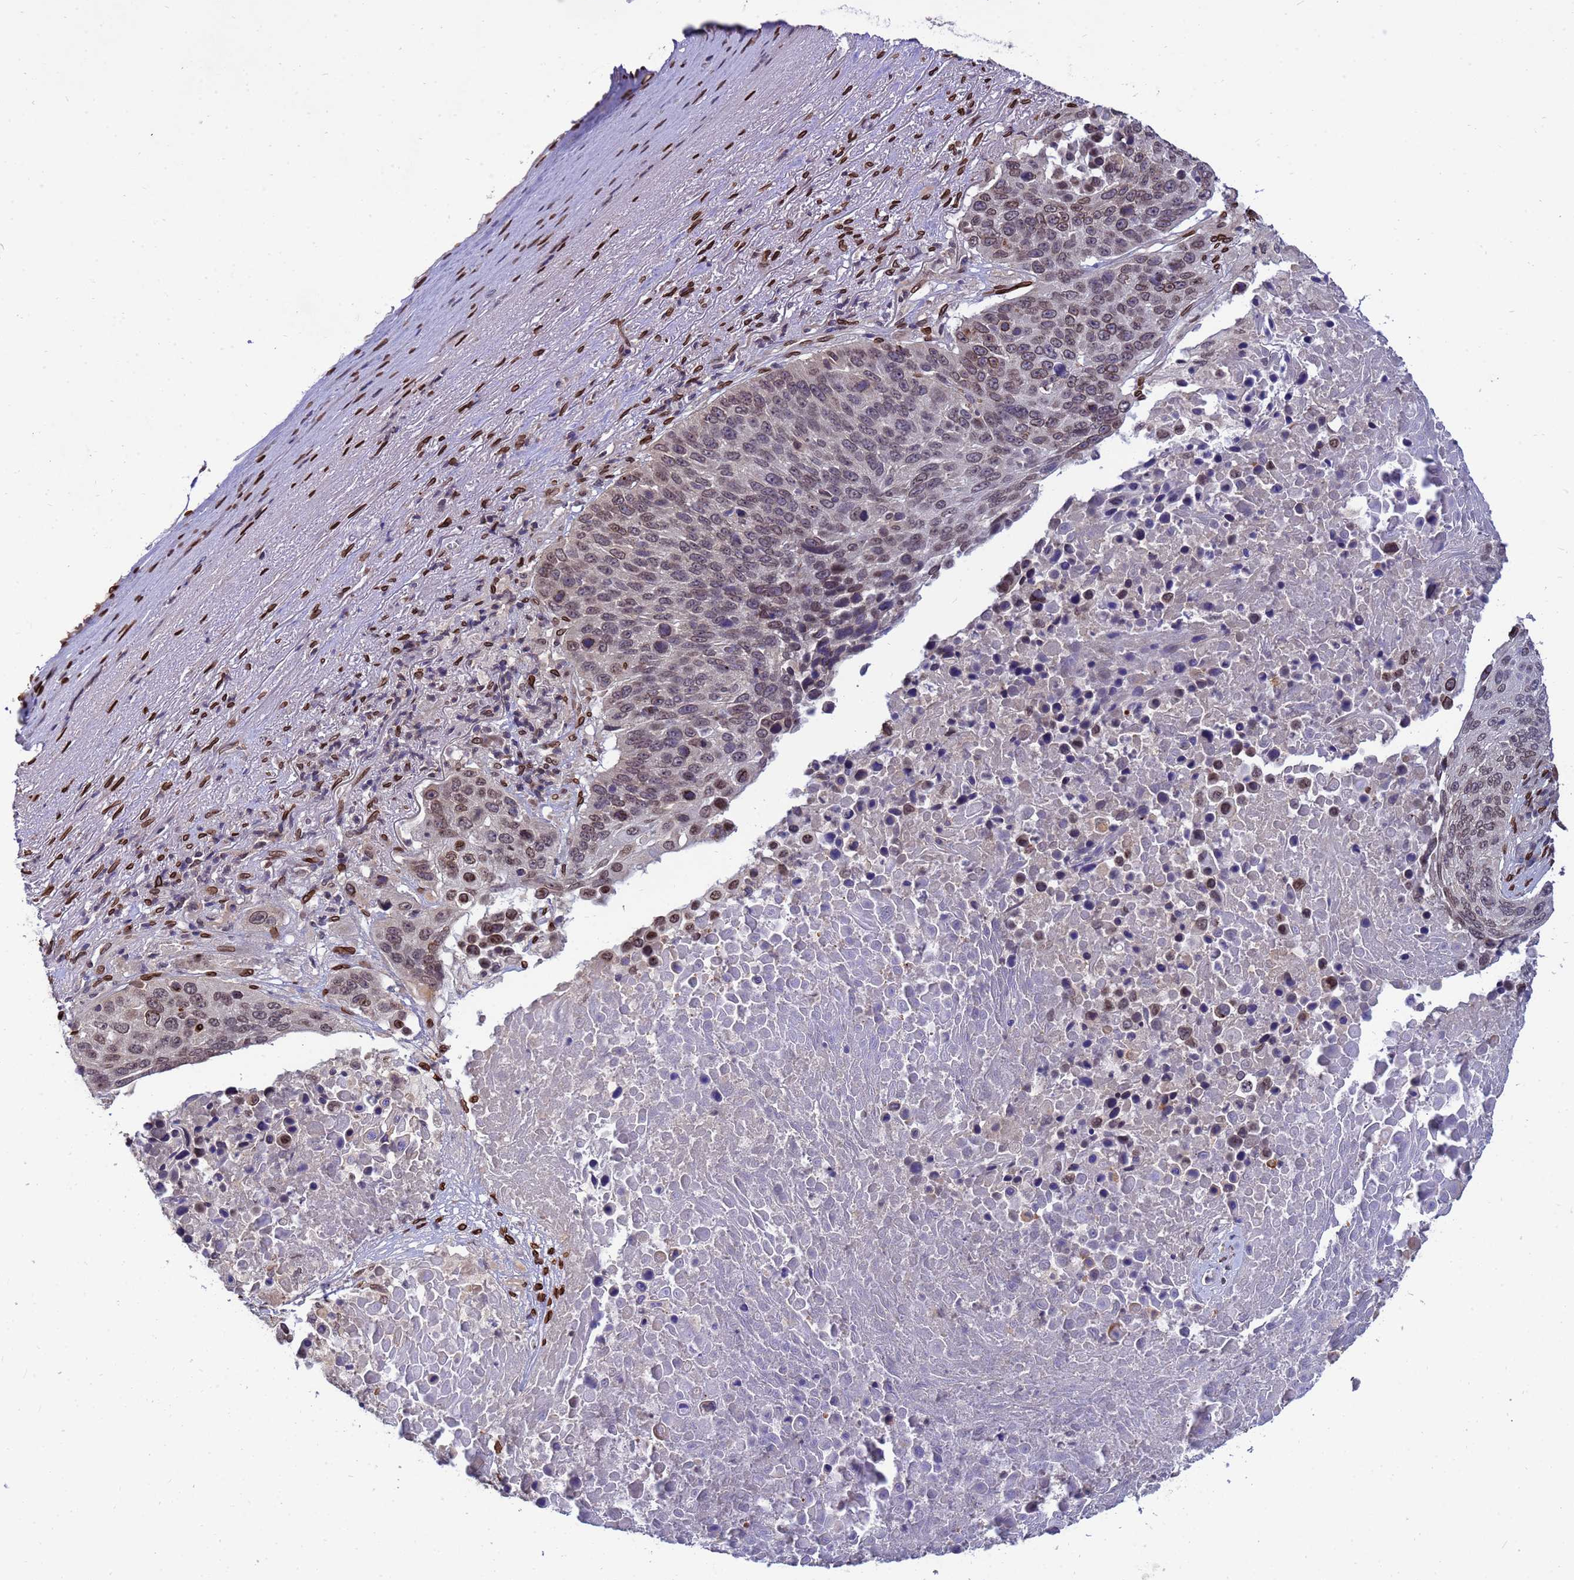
{"staining": {"intensity": "moderate", "quantity": "25%-75%", "location": "cytoplasmic/membranous,nuclear"}, "tissue": "lung cancer", "cell_type": "Tumor cells", "image_type": "cancer", "snomed": [{"axis": "morphology", "description": "Normal tissue, NOS"}, {"axis": "morphology", "description": "Squamous cell carcinoma, NOS"}, {"axis": "topography", "description": "Lymph node"}, {"axis": "topography", "description": "Lung"}], "caption": "Immunohistochemistry (IHC) of human lung cancer reveals medium levels of moderate cytoplasmic/membranous and nuclear staining in about 25%-75% of tumor cells.", "gene": "GPR135", "patient": {"sex": "male", "age": 66}}